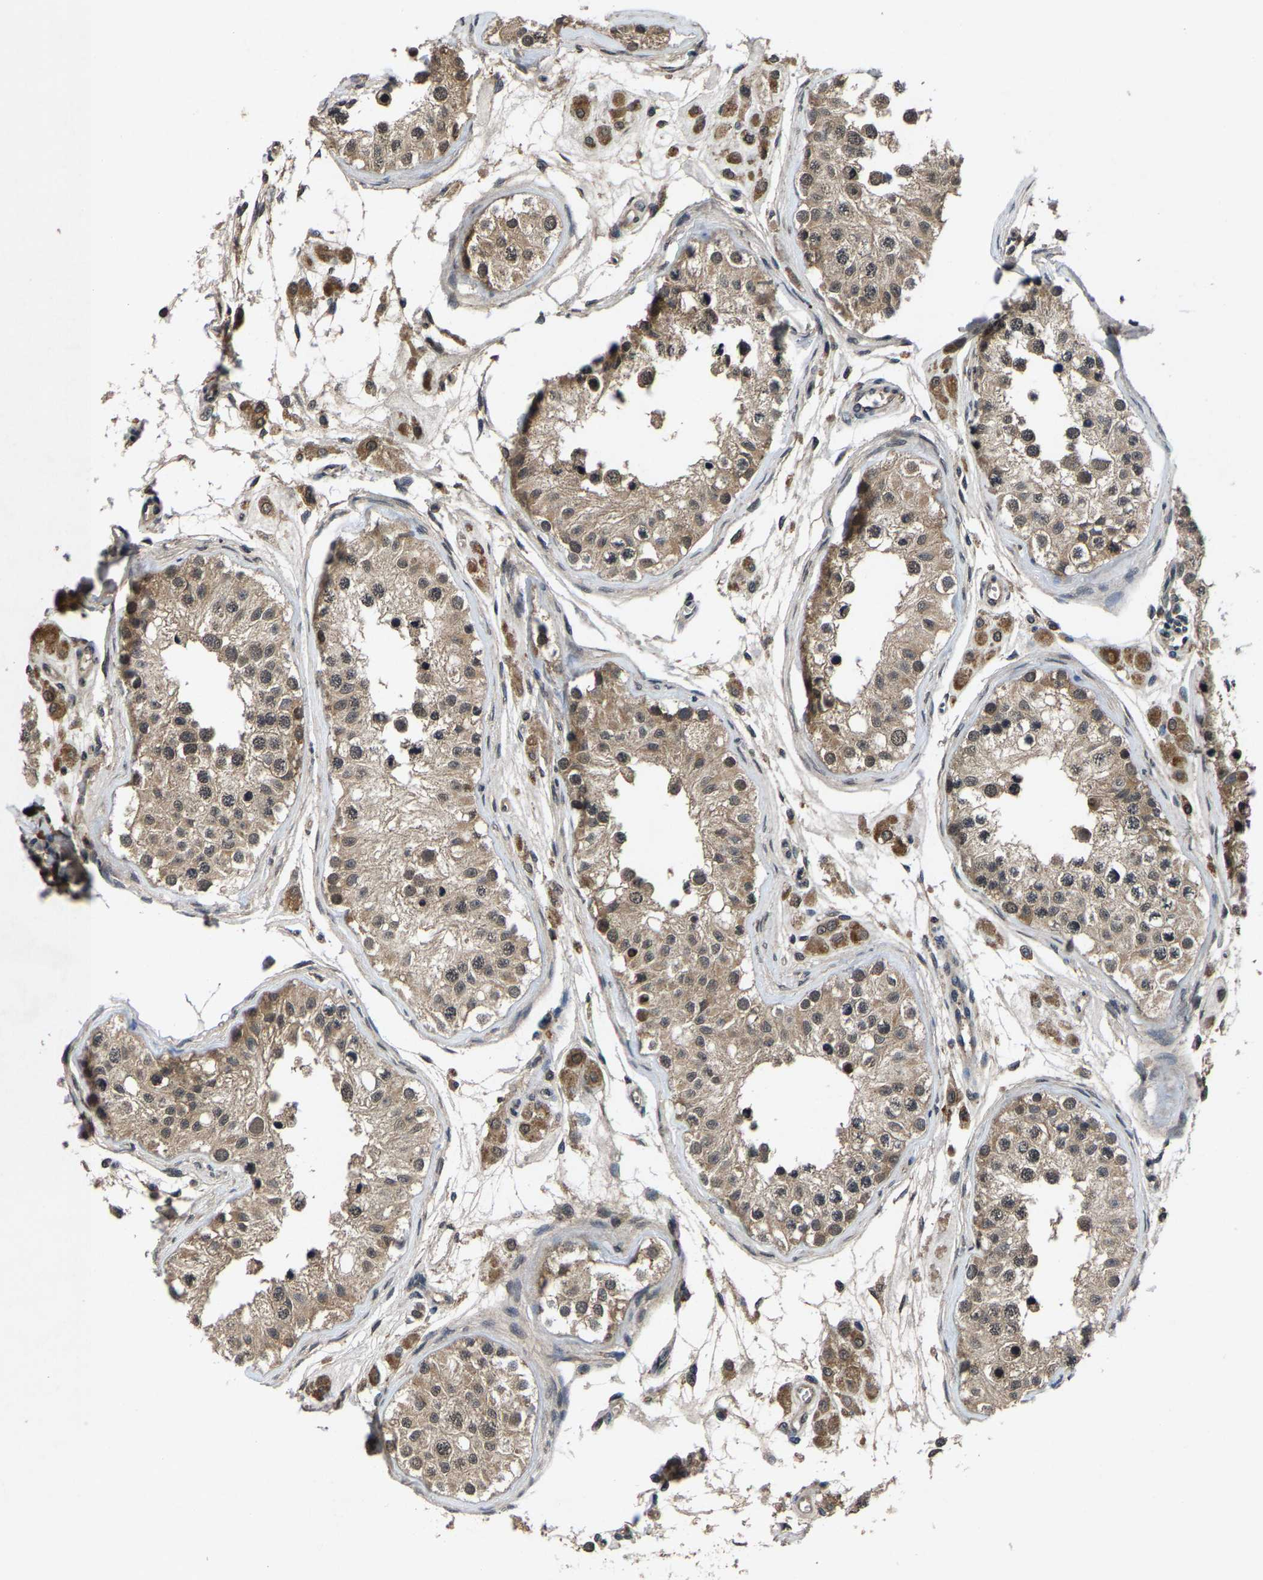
{"staining": {"intensity": "weak", "quantity": ">75%", "location": "cytoplasmic/membranous,nuclear"}, "tissue": "testis", "cell_type": "Cells in seminiferous ducts", "image_type": "normal", "snomed": [{"axis": "morphology", "description": "Normal tissue, NOS"}, {"axis": "morphology", "description": "Adenocarcinoma, metastatic, NOS"}, {"axis": "topography", "description": "Testis"}], "caption": "DAB immunohistochemical staining of unremarkable human testis displays weak cytoplasmic/membranous,nuclear protein positivity in about >75% of cells in seminiferous ducts. Nuclei are stained in blue.", "gene": "HUWE1", "patient": {"sex": "male", "age": 26}}